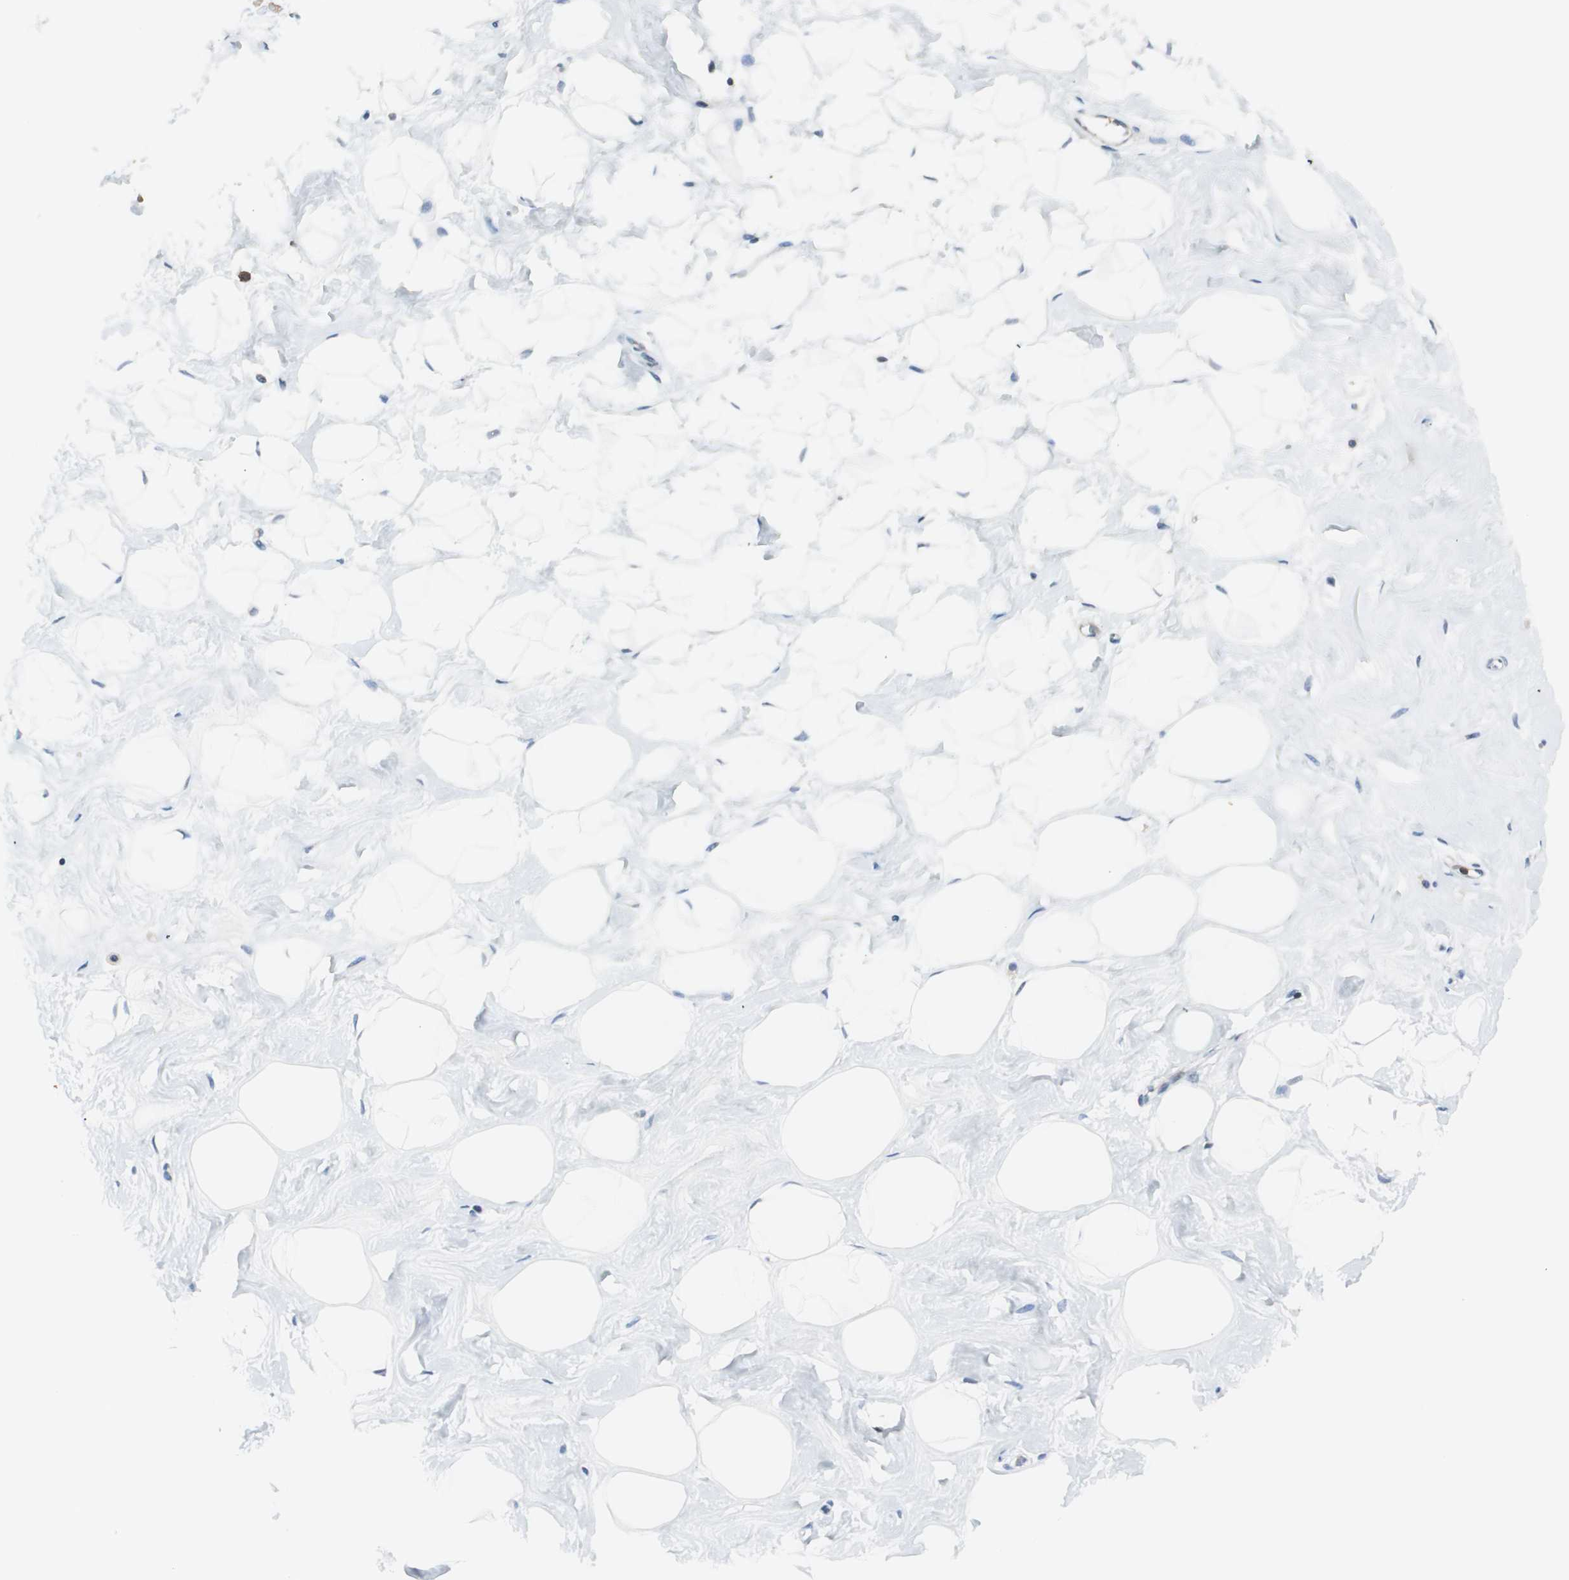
{"staining": {"intensity": "negative", "quantity": "none", "location": "none"}, "tissue": "breast", "cell_type": "Adipocytes", "image_type": "normal", "snomed": [{"axis": "morphology", "description": "Normal tissue, NOS"}, {"axis": "topography", "description": "Breast"}], "caption": "Immunohistochemistry (IHC) of unremarkable breast reveals no positivity in adipocytes.", "gene": "SLC9A3R1", "patient": {"sex": "female", "age": 23}}